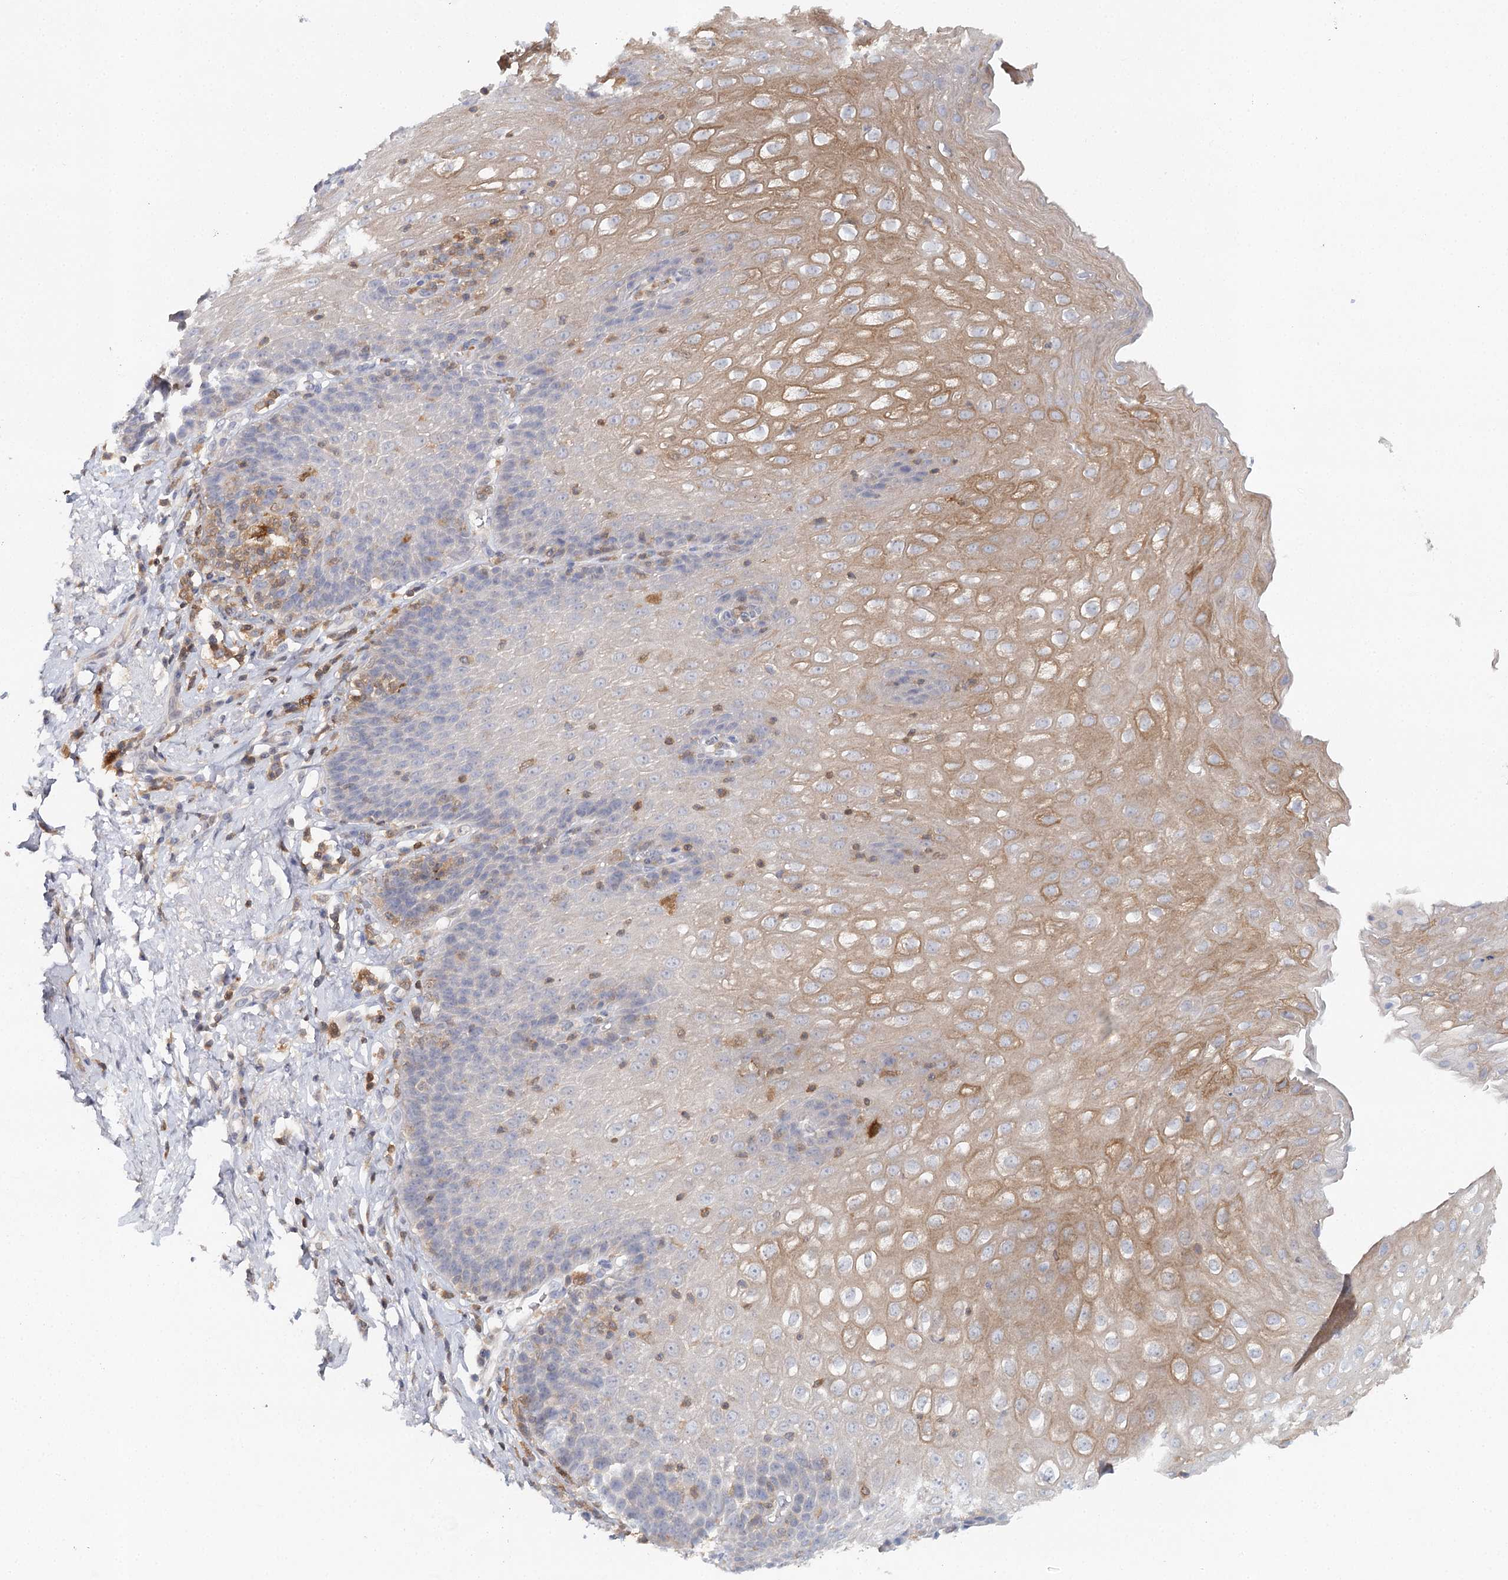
{"staining": {"intensity": "strong", "quantity": "25%-75%", "location": "cytoplasmic/membranous"}, "tissue": "esophagus", "cell_type": "Squamous epithelial cells", "image_type": "normal", "snomed": [{"axis": "morphology", "description": "Normal tissue, NOS"}, {"axis": "topography", "description": "Esophagus"}], "caption": "Protein expression analysis of benign esophagus displays strong cytoplasmic/membranous expression in about 25%-75% of squamous epithelial cells.", "gene": "SLC41A2", "patient": {"sex": "female", "age": 61}}